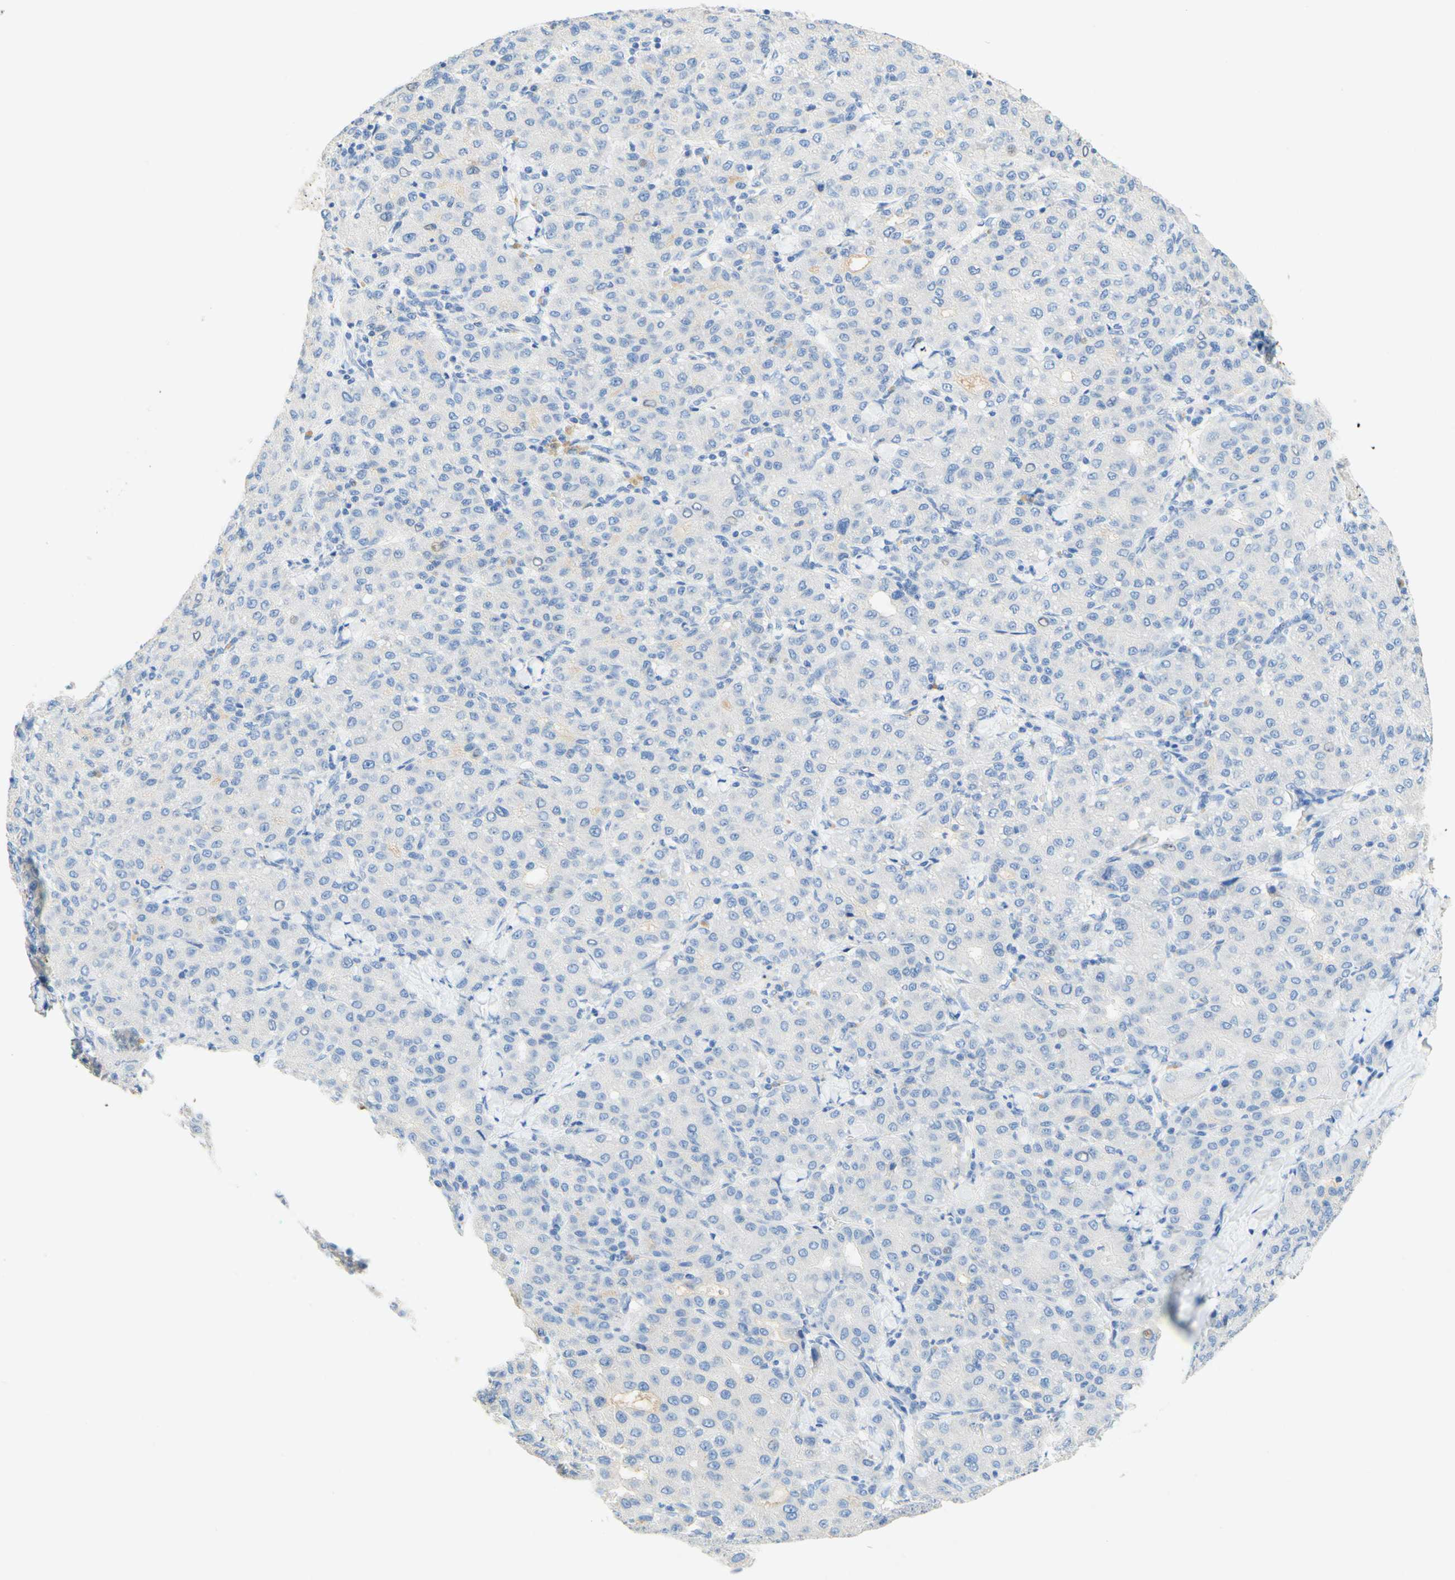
{"staining": {"intensity": "negative", "quantity": "none", "location": "none"}, "tissue": "liver cancer", "cell_type": "Tumor cells", "image_type": "cancer", "snomed": [{"axis": "morphology", "description": "Carcinoma, Hepatocellular, NOS"}, {"axis": "topography", "description": "Liver"}], "caption": "DAB (3,3'-diaminobenzidine) immunohistochemical staining of hepatocellular carcinoma (liver) displays no significant staining in tumor cells.", "gene": "SLC46A1", "patient": {"sex": "male", "age": 65}}